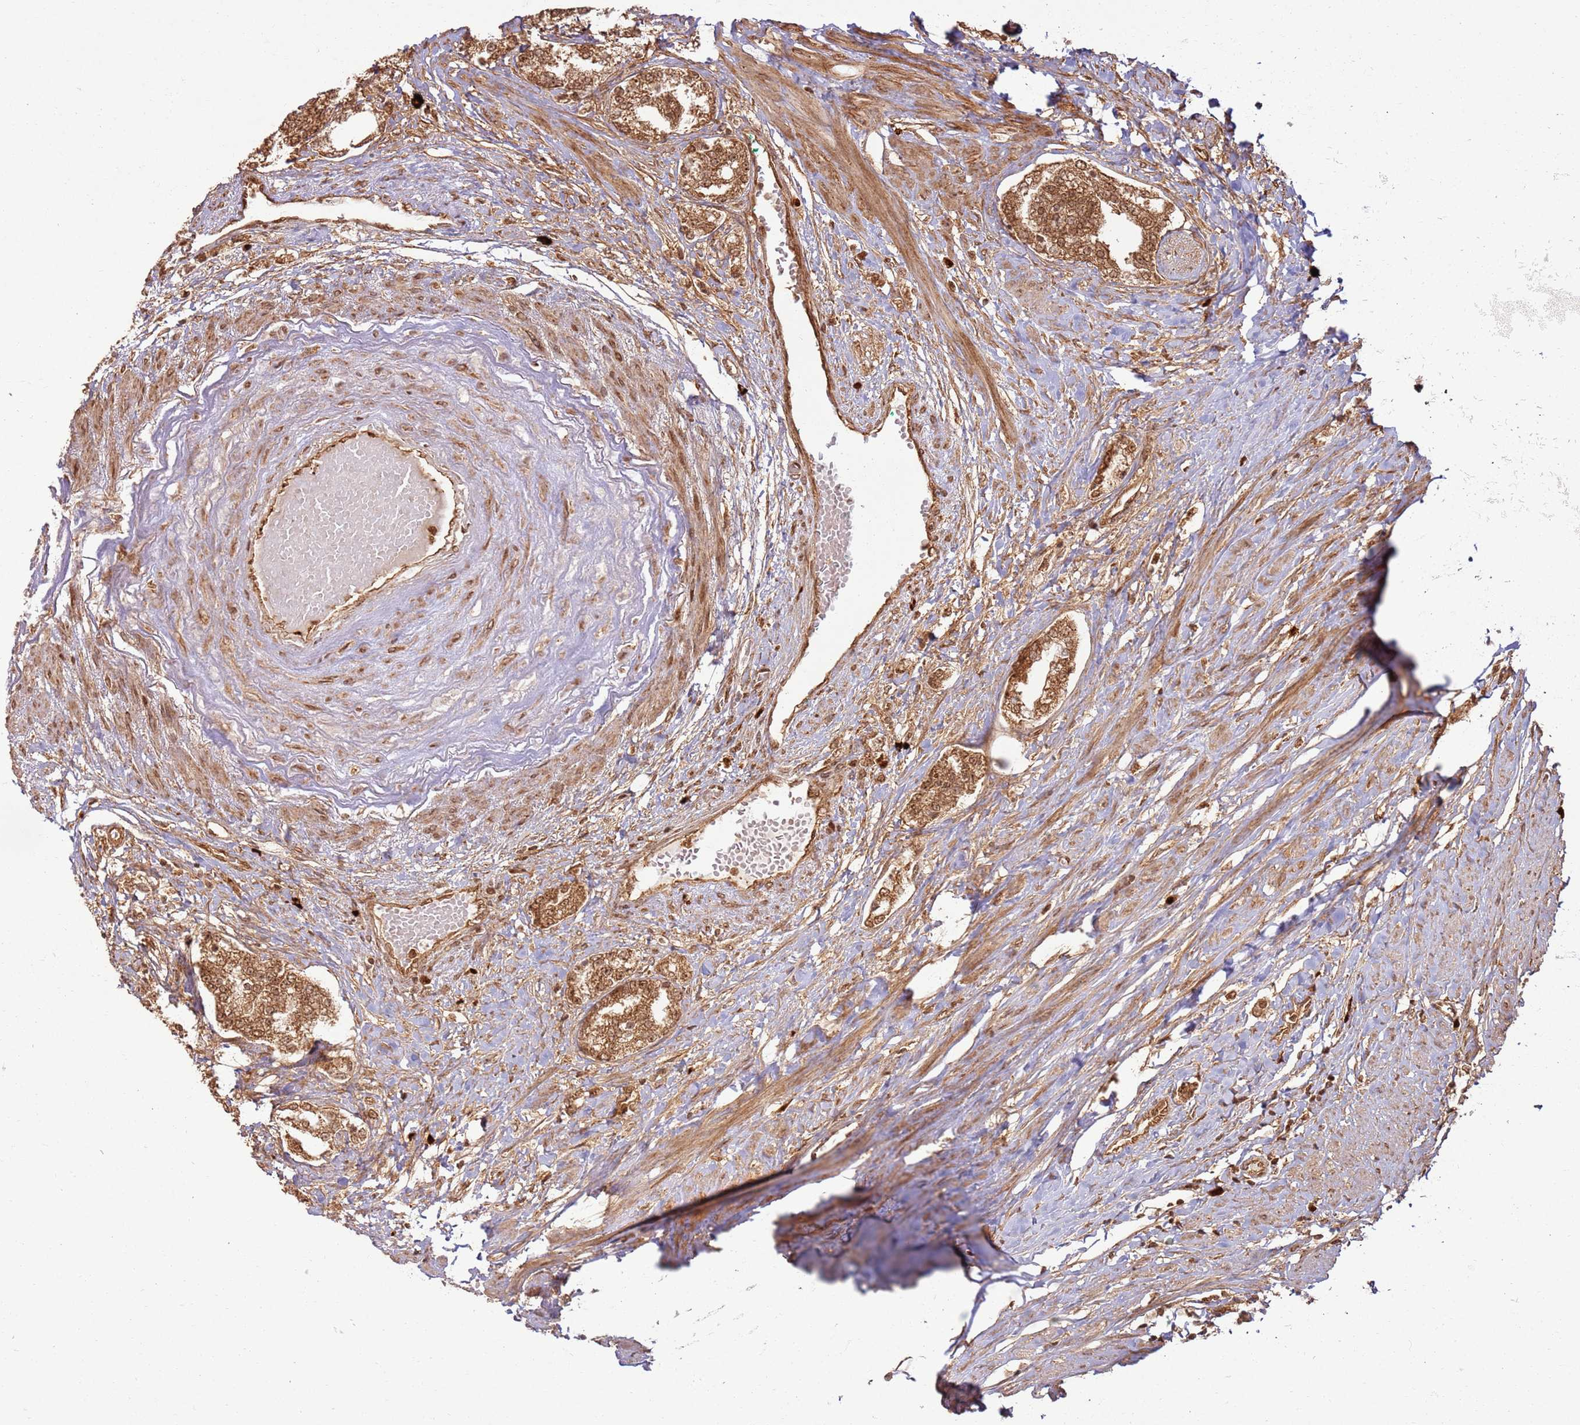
{"staining": {"intensity": "moderate", "quantity": ">75%", "location": "cytoplasmic/membranous"}, "tissue": "prostate cancer", "cell_type": "Tumor cells", "image_type": "cancer", "snomed": [{"axis": "morphology", "description": "Adenocarcinoma, High grade"}, {"axis": "topography", "description": "Prostate"}], "caption": "Prostate cancer was stained to show a protein in brown. There is medium levels of moderate cytoplasmic/membranous positivity in approximately >75% of tumor cells. Immunohistochemistry stains the protein in brown and the nuclei are stained blue.", "gene": "TBC1D13", "patient": {"sex": "male", "age": 64}}